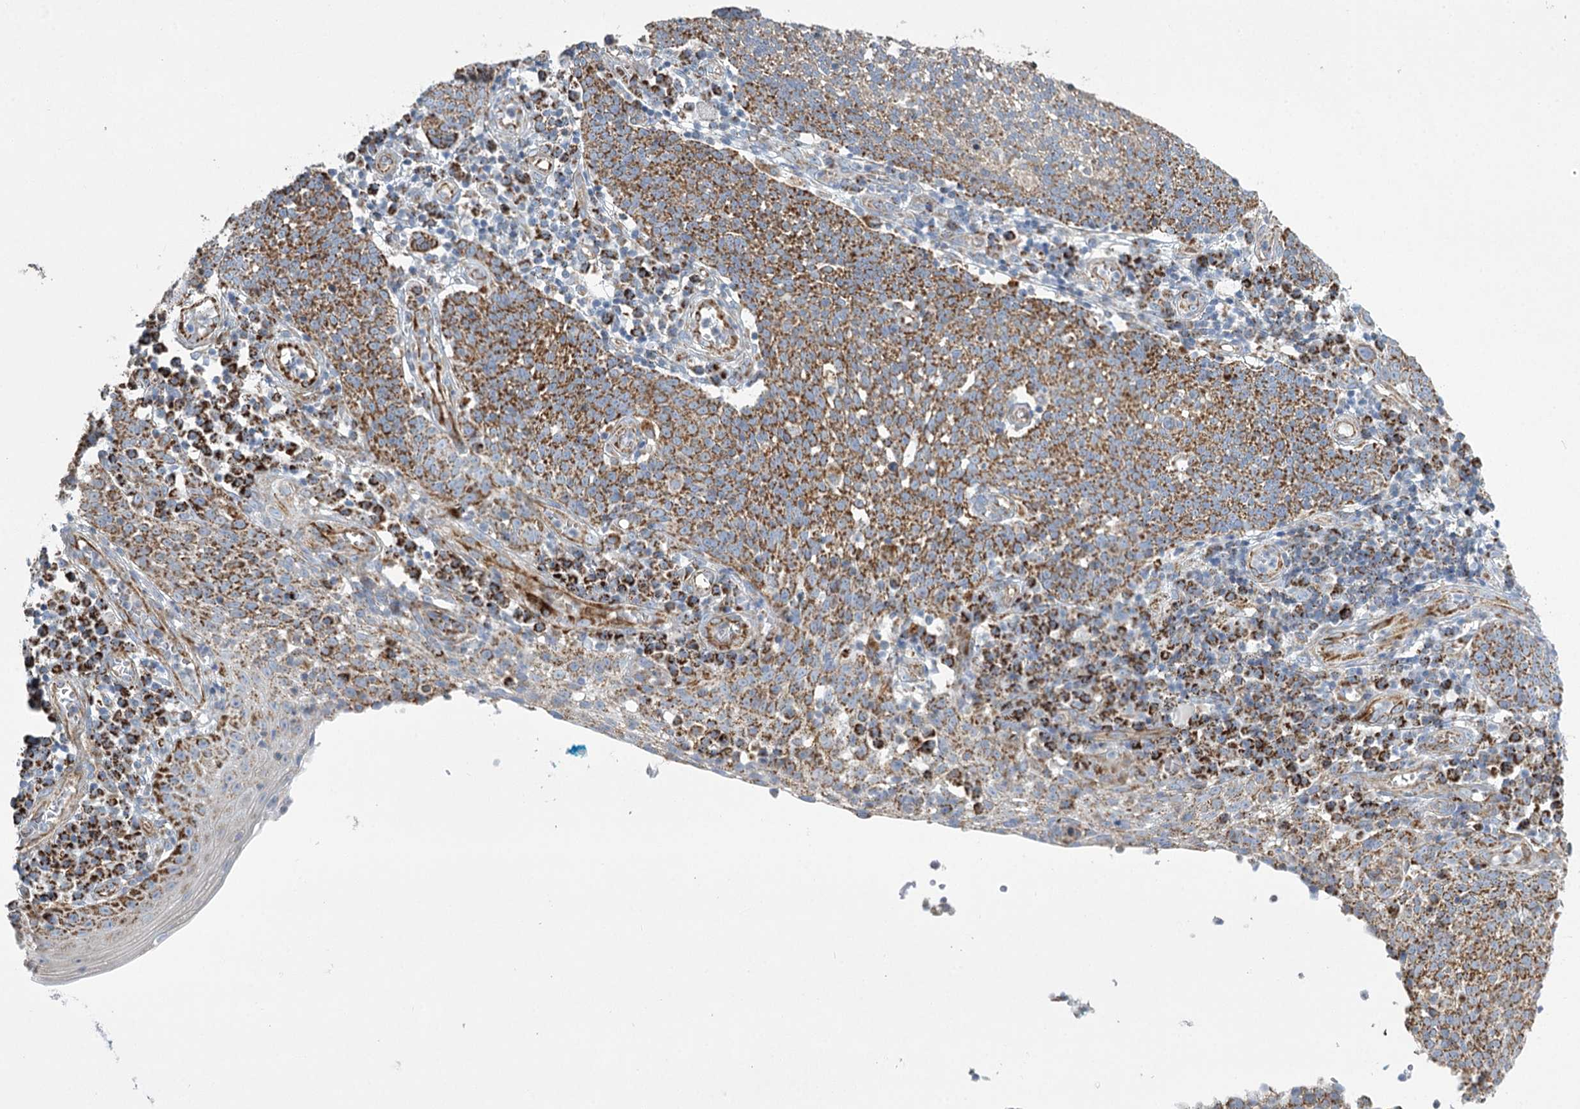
{"staining": {"intensity": "strong", "quantity": ">75%", "location": "cytoplasmic/membranous"}, "tissue": "cervical cancer", "cell_type": "Tumor cells", "image_type": "cancer", "snomed": [{"axis": "morphology", "description": "Squamous cell carcinoma, NOS"}, {"axis": "topography", "description": "Cervix"}], "caption": "Human squamous cell carcinoma (cervical) stained with a protein marker exhibits strong staining in tumor cells.", "gene": "DHTKD1", "patient": {"sex": "female", "age": 34}}